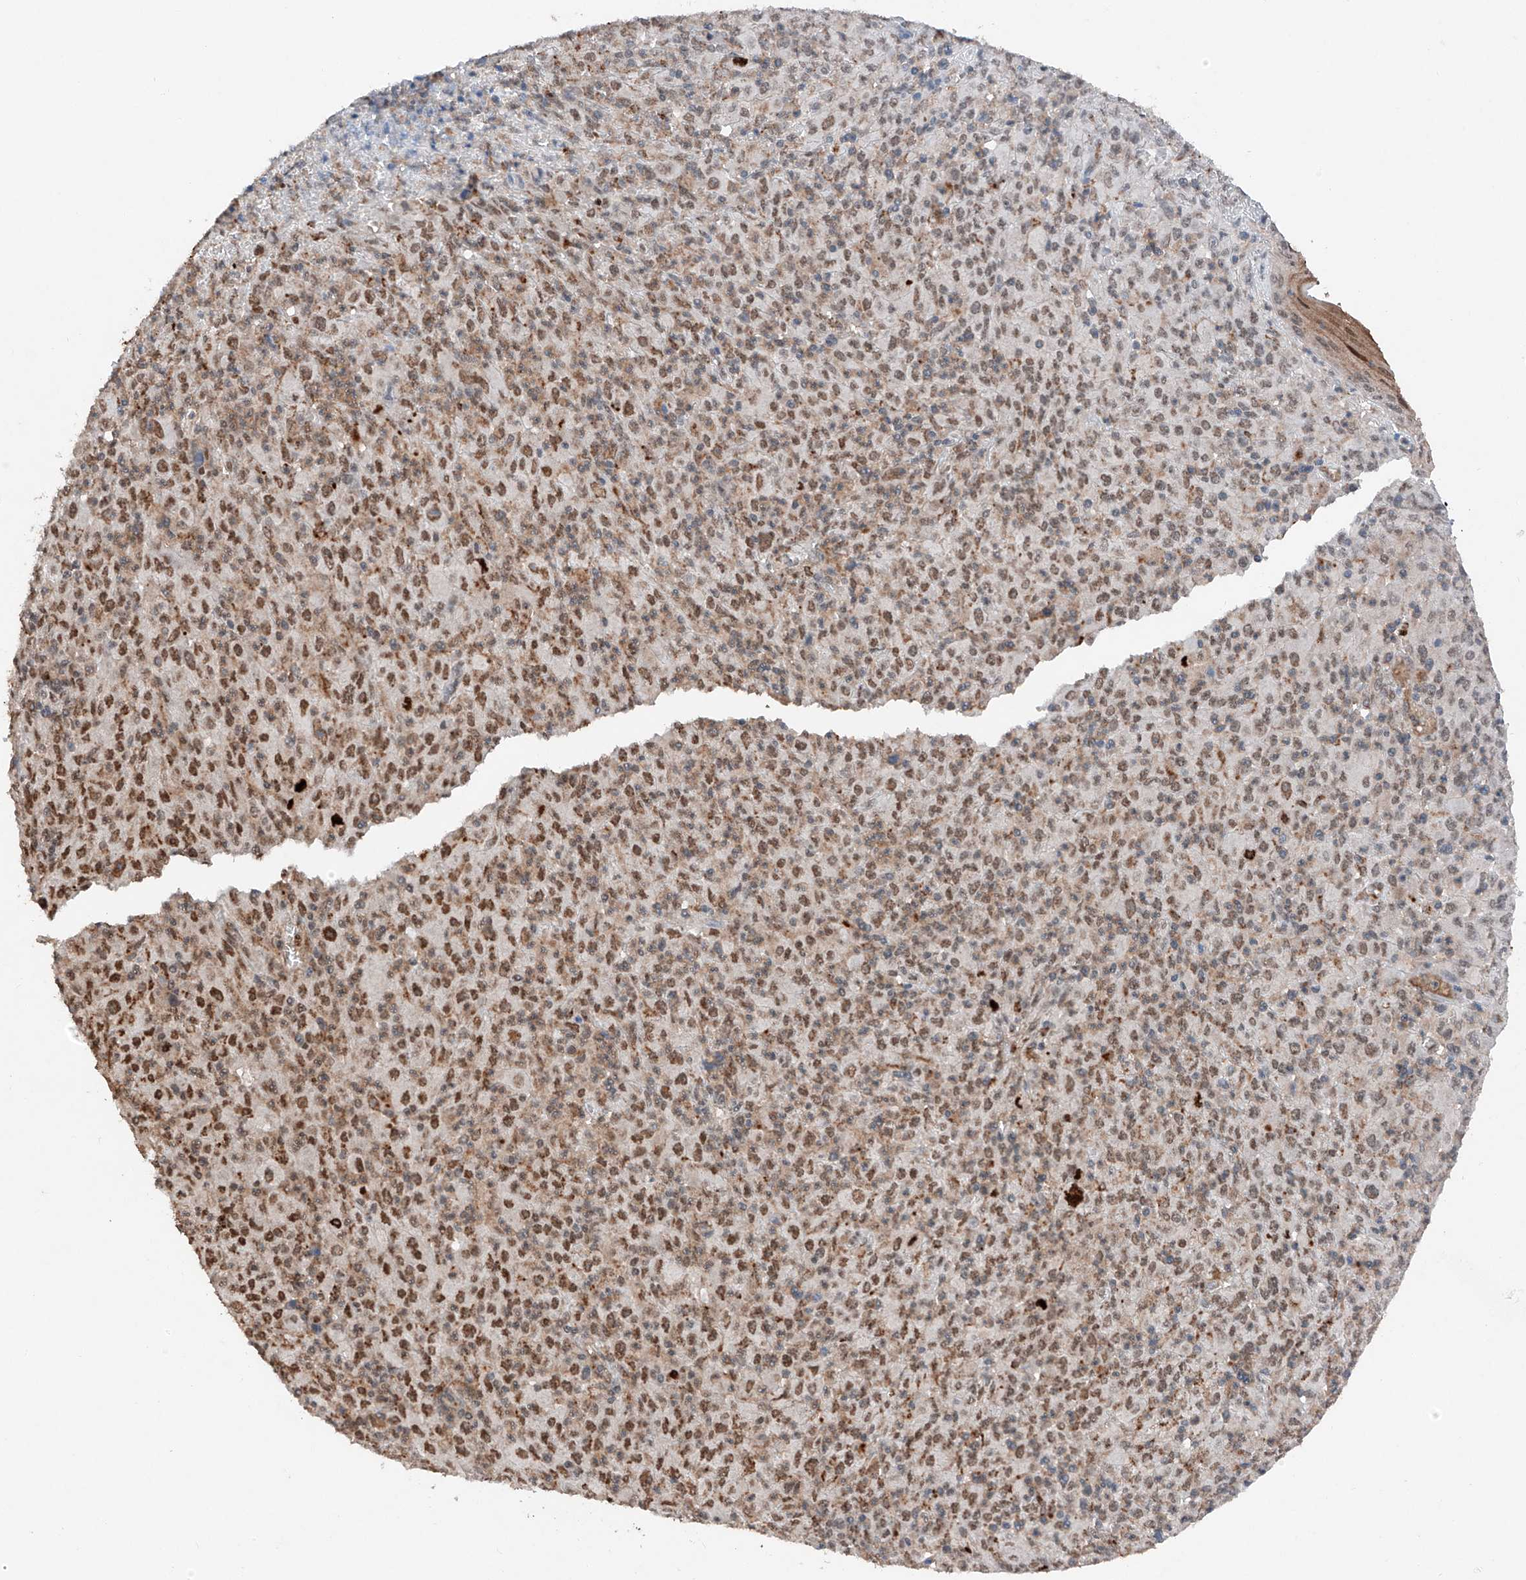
{"staining": {"intensity": "moderate", "quantity": ">75%", "location": "nuclear"}, "tissue": "melanoma", "cell_type": "Tumor cells", "image_type": "cancer", "snomed": [{"axis": "morphology", "description": "Malignant melanoma, Metastatic site"}, {"axis": "topography", "description": "Skin"}], "caption": "The immunohistochemical stain highlights moderate nuclear expression in tumor cells of malignant melanoma (metastatic site) tissue.", "gene": "TBX4", "patient": {"sex": "female", "age": 56}}